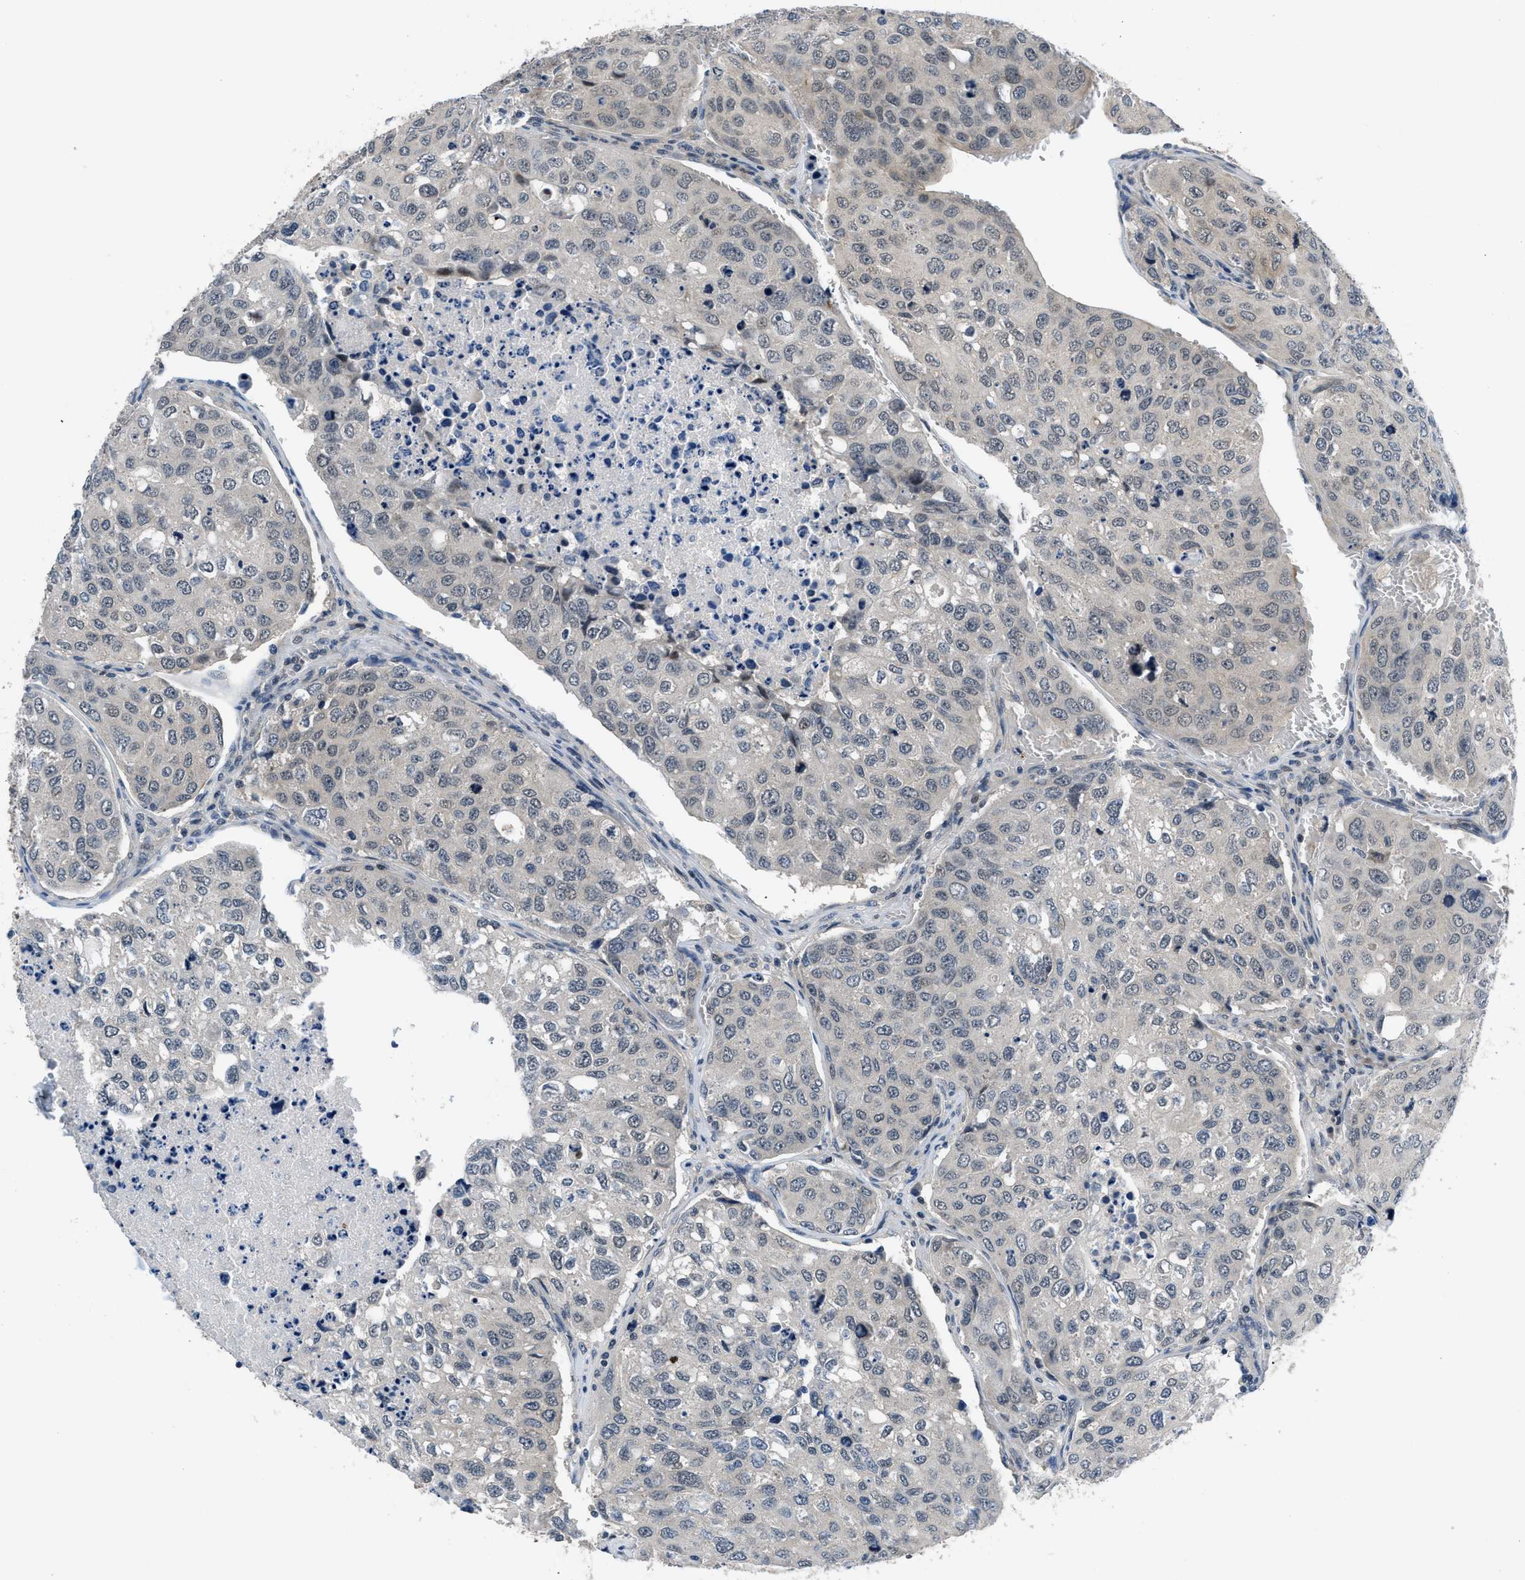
{"staining": {"intensity": "weak", "quantity": "<25%", "location": "nuclear"}, "tissue": "urothelial cancer", "cell_type": "Tumor cells", "image_type": "cancer", "snomed": [{"axis": "morphology", "description": "Urothelial carcinoma, High grade"}, {"axis": "topography", "description": "Lymph node"}, {"axis": "topography", "description": "Urinary bladder"}], "caption": "DAB immunohistochemical staining of human urothelial carcinoma (high-grade) exhibits no significant expression in tumor cells.", "gene": "SETD5", "patient": {"sex": "male", "age": 51}}